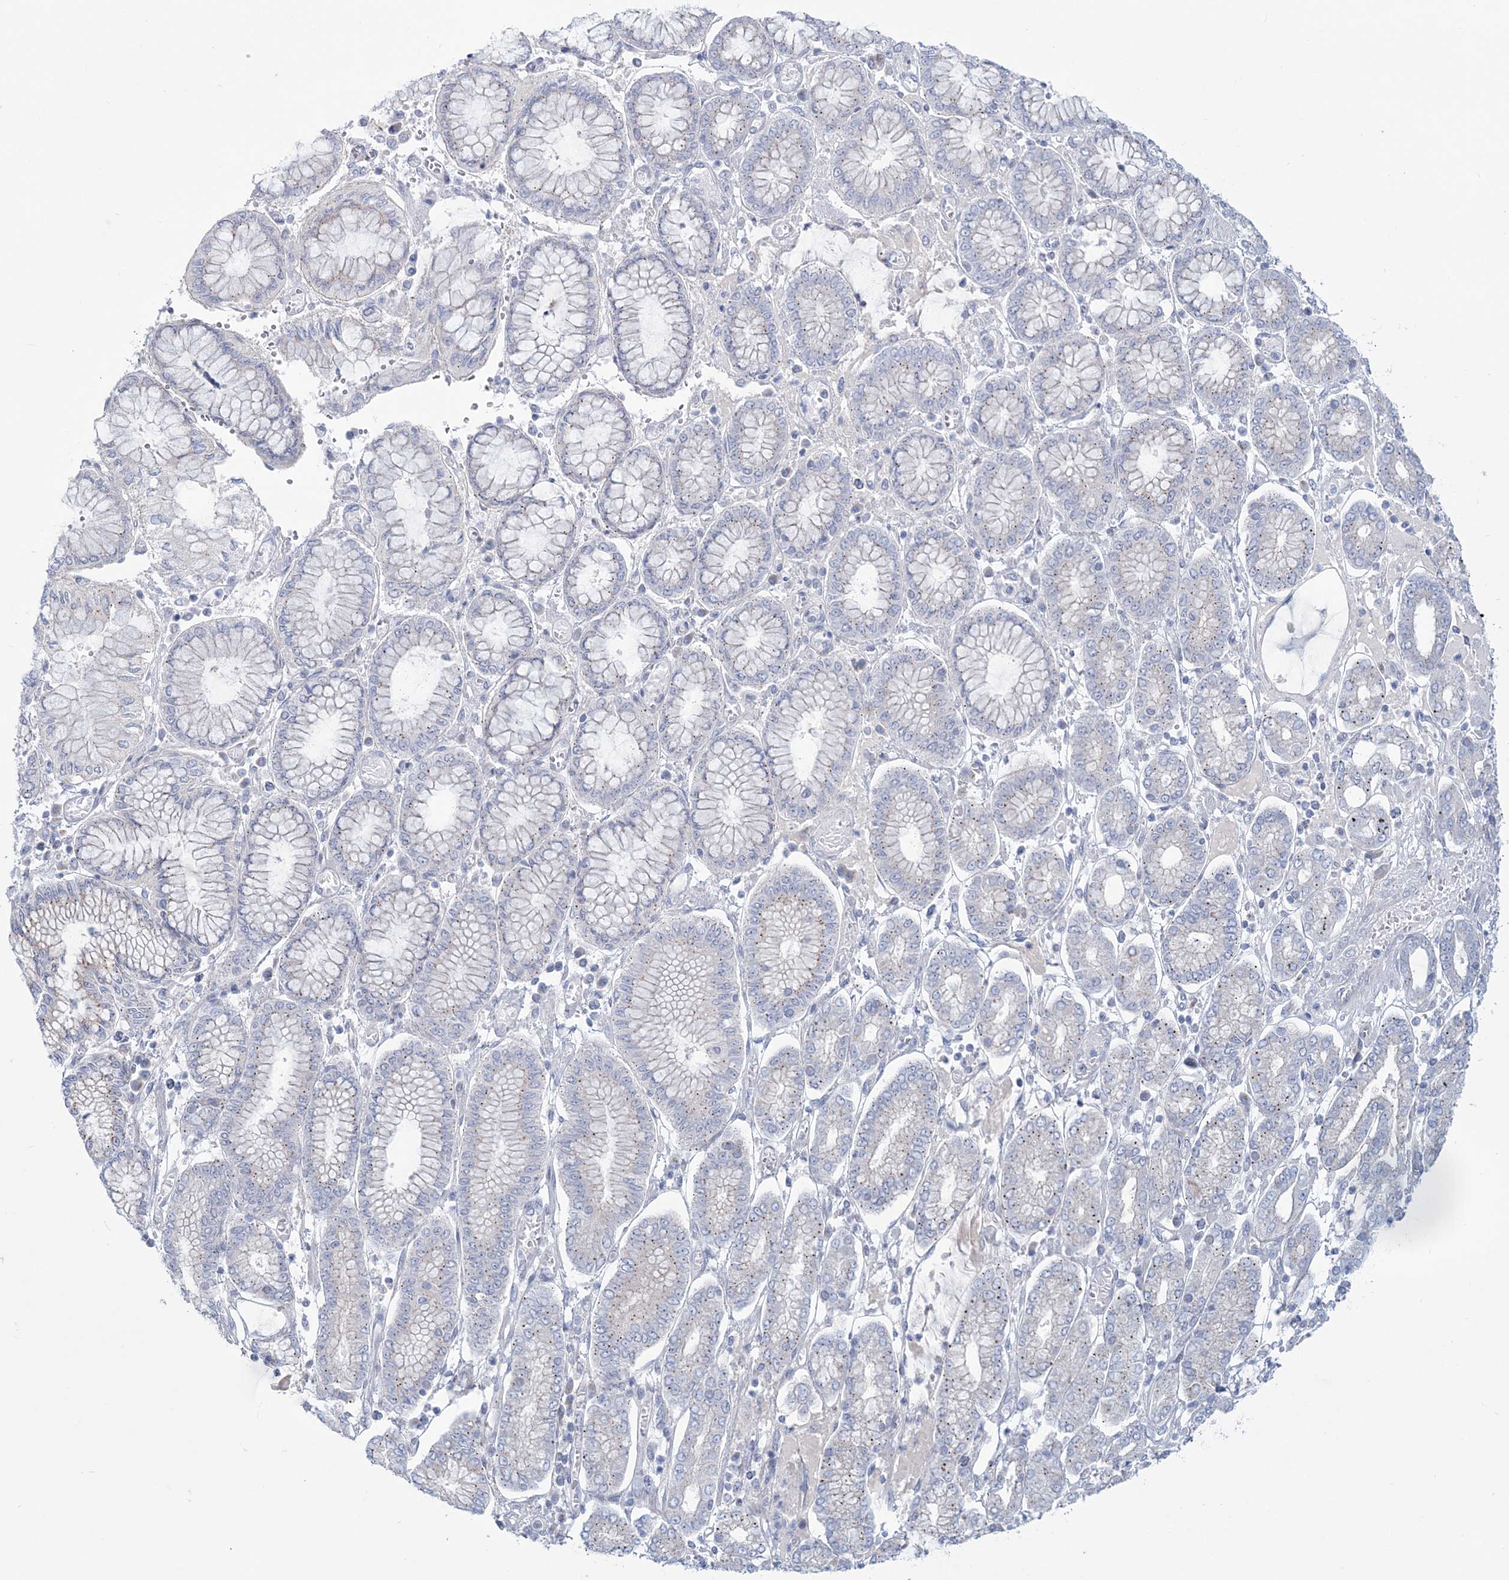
{"staining": {"intensity": "negative", "quantity": "none", "location": "none"}, "tissue": "stomach cancer", "cell_type": "Tumor cells", "image_type": "cancer", "snomed": [{"axis": "morphology", "description": "Adenocarcinoma, NOS"}, {"axis": "topography", "description": "Stomach"}], "caption": "Tumor cells show no significant protein staining in stomach cancer (adenocarcinoma).", "gene": "ADGB", "patient": {"sex": "male", "age": 76}}